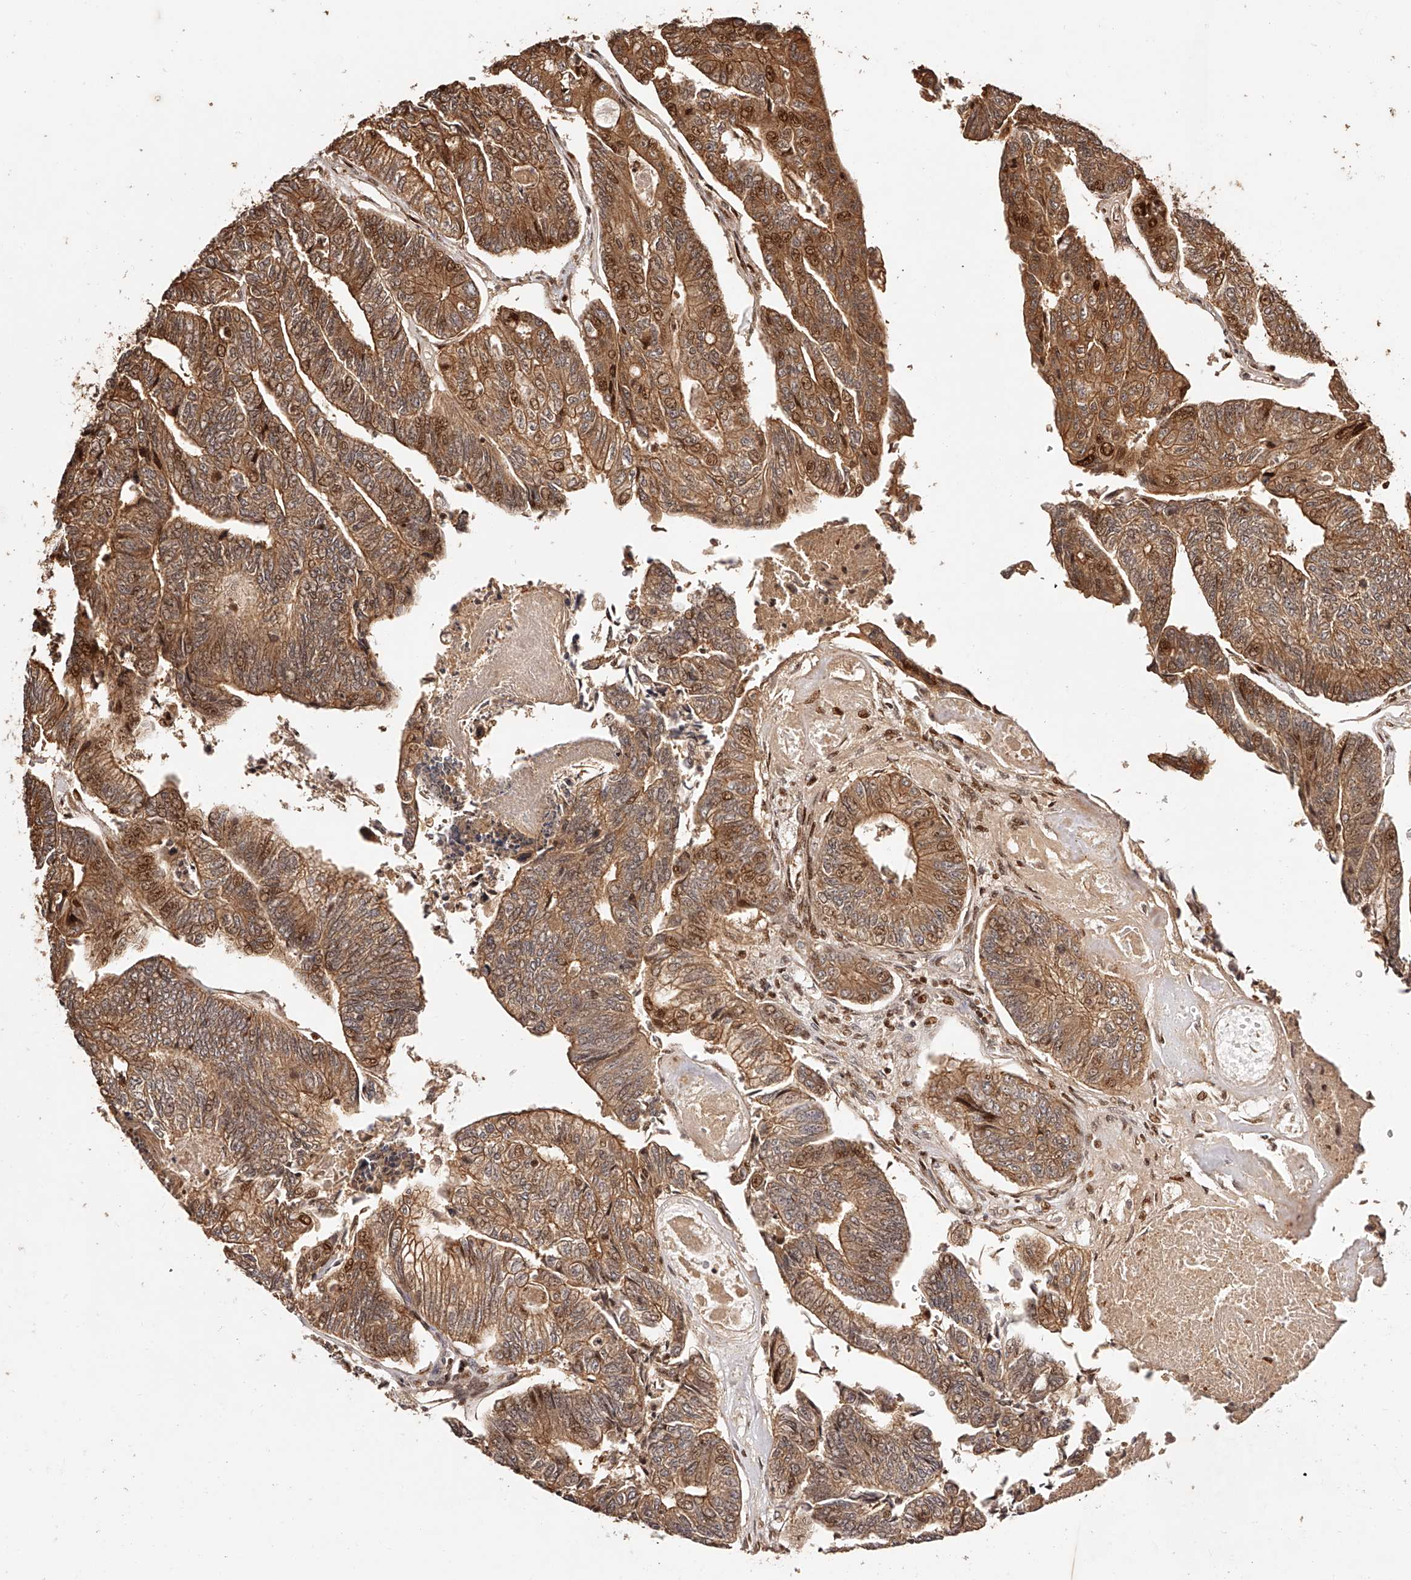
{"staining": {"intensity": "moderate", "quantity": ">75%", "location": "cytoplasmic/membranous,nuclear"}, "tissue": "colorectal cancer", "cell_type": "Tumor cells", "image_type": "cancer", "snomed": [{"axis": "morphology", "description": "Adenocarcinoma, NOS"}, {"axis": "topography", "description": "Colon"}], "caption": "Protein expression analysis of colorectal adenocarcinoma demonstrates moderate cytoplasmic/membranous and nuclear staining in about >75% of tumor cells. The staining was performed using DAB (3,3'-diaminobenzidine) to visualize the protein expression in brown, while the nuclei were stained in blue with hematoxylin (Magnification: 20x).", "gene": "PFDN2", "patient": {"sex": "female", "age": 67}}